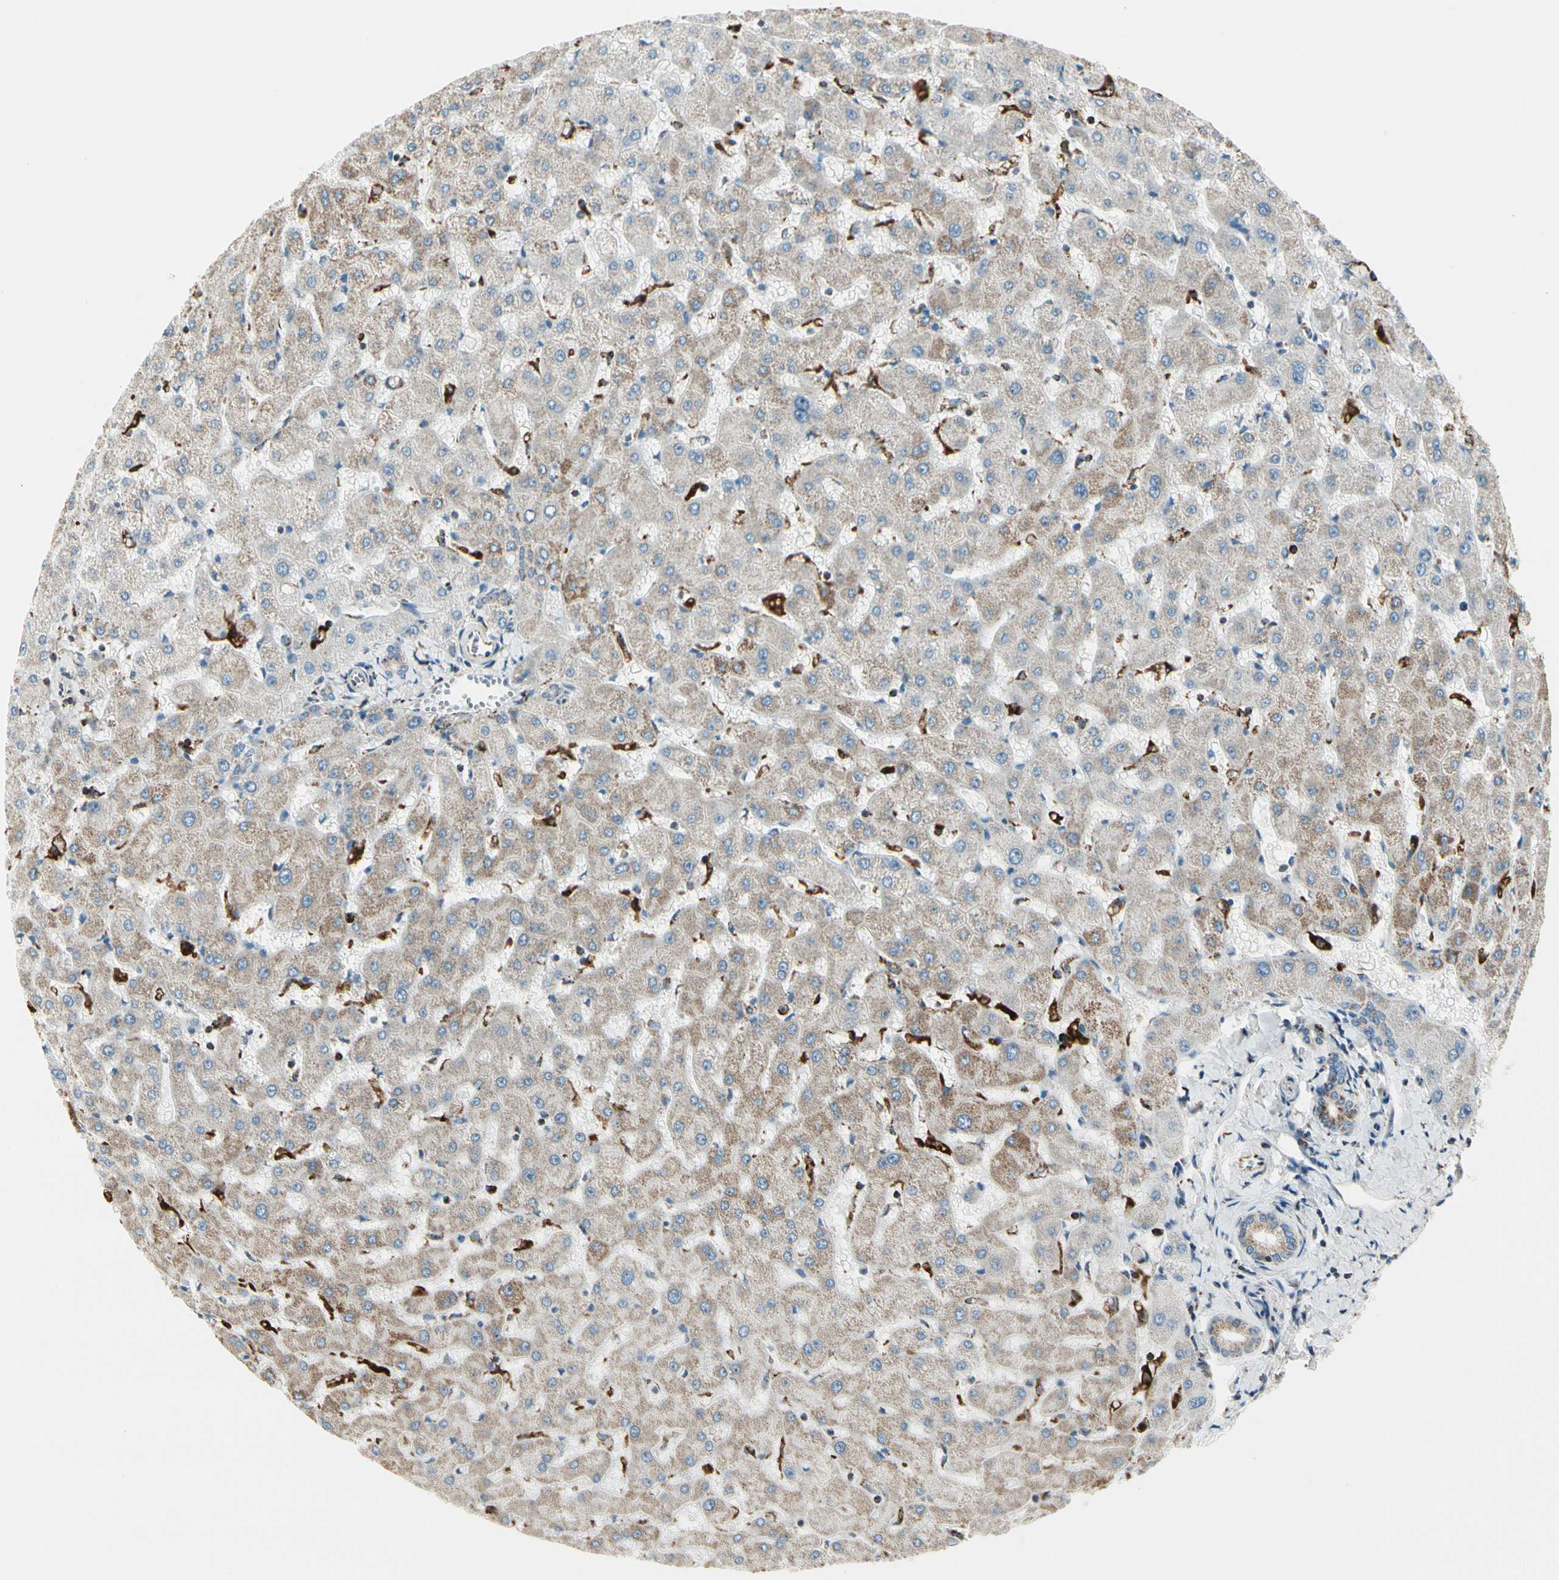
{"staining": {"intensity": "moderate", "quantity": "25%-75%", "location": "cytoplasmic/membranous"}, "tissue": "liver", "cell_type": "Cholangiocytes", "image_type": "normal", "snomed": [{"axis": "morphology", "description": "Normal tissue, NOS"}, {"axis": "topography", "description": "Liver"}], "caption": "This is an image of immunohistochemistry staining of normal liver, which shows moderate staining in the cytoplasmic/membranous of cholangiocytes.", "gene": "ME2", "patient": {"sex": "female", "age": 63}}